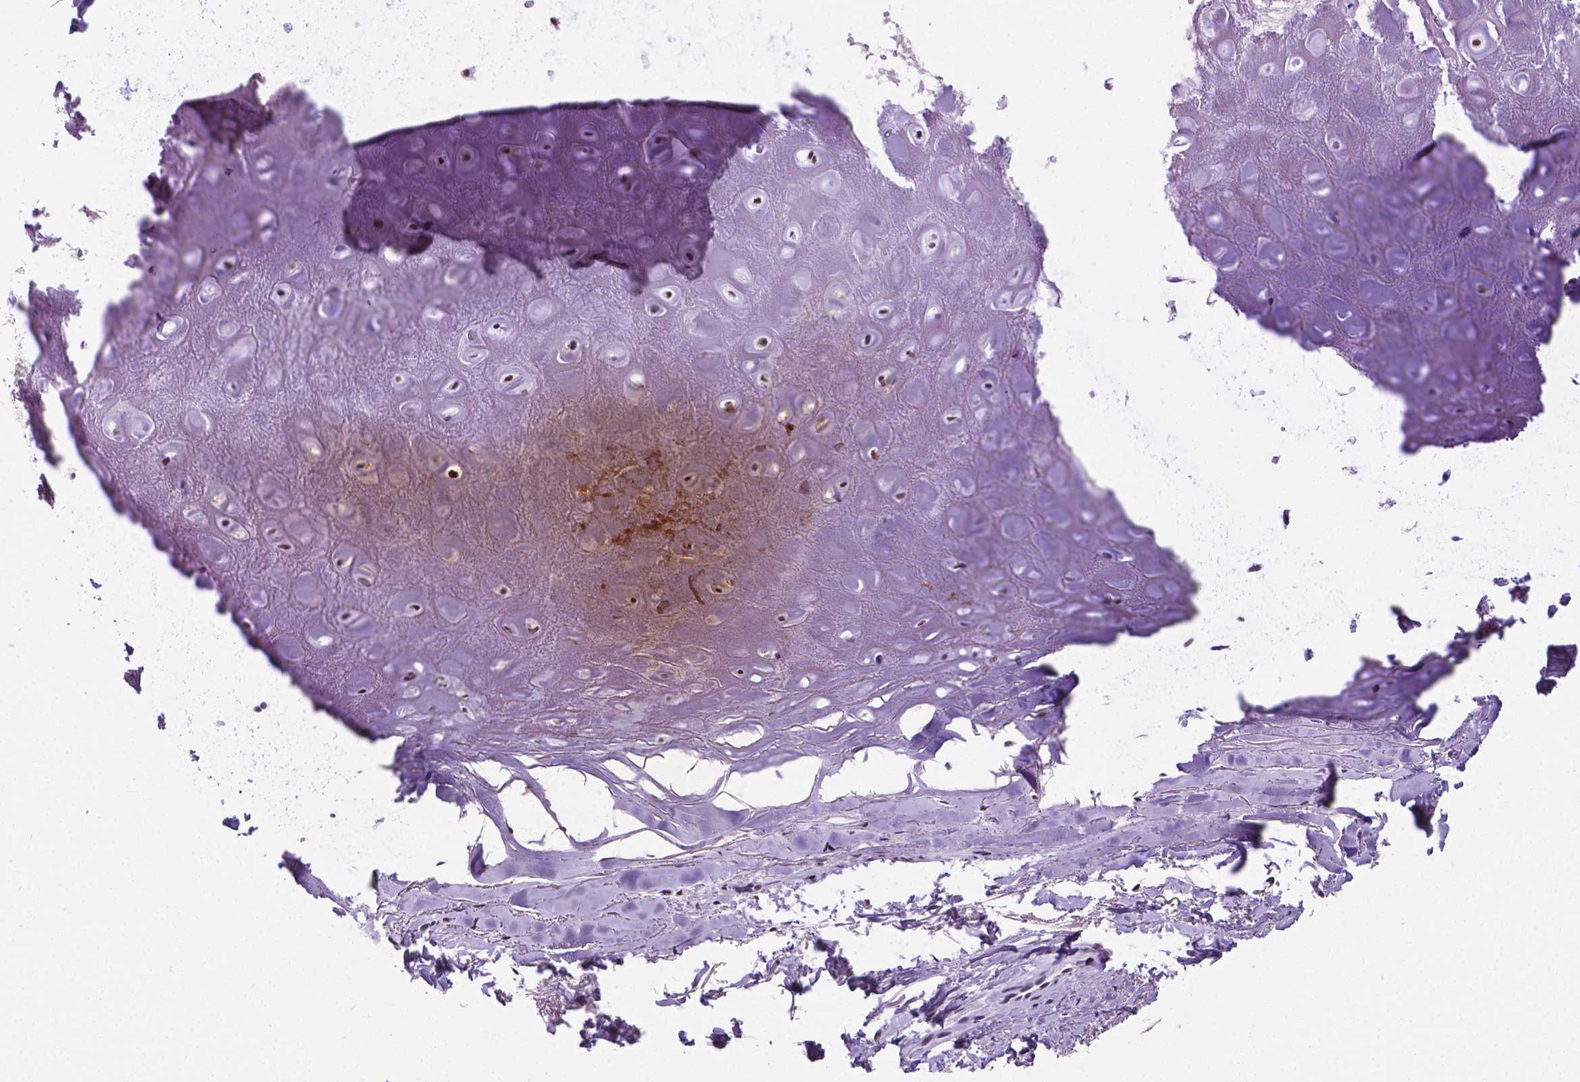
{"staining": {"intensity": "moderate", "quantity": "25%-75%", "location": "nuclear"}, "tissue": "adipose tissue", "cell_type": "Adipocytes", "image_type": "normal", "snomed": [{"axis": "morphology", "description": "Normal tissue, NOS"}, {"axis": "topography", "description": "Cartilage tissue"}], "caption": "This image exhibits immunohistochemistry (IHC) staining of normal human adipose tissue, with medium moderate nuclear staining in about 25%-75% of adipocytes.", "gene": "REST", "patient": {"sex": "male", "age": 65}}